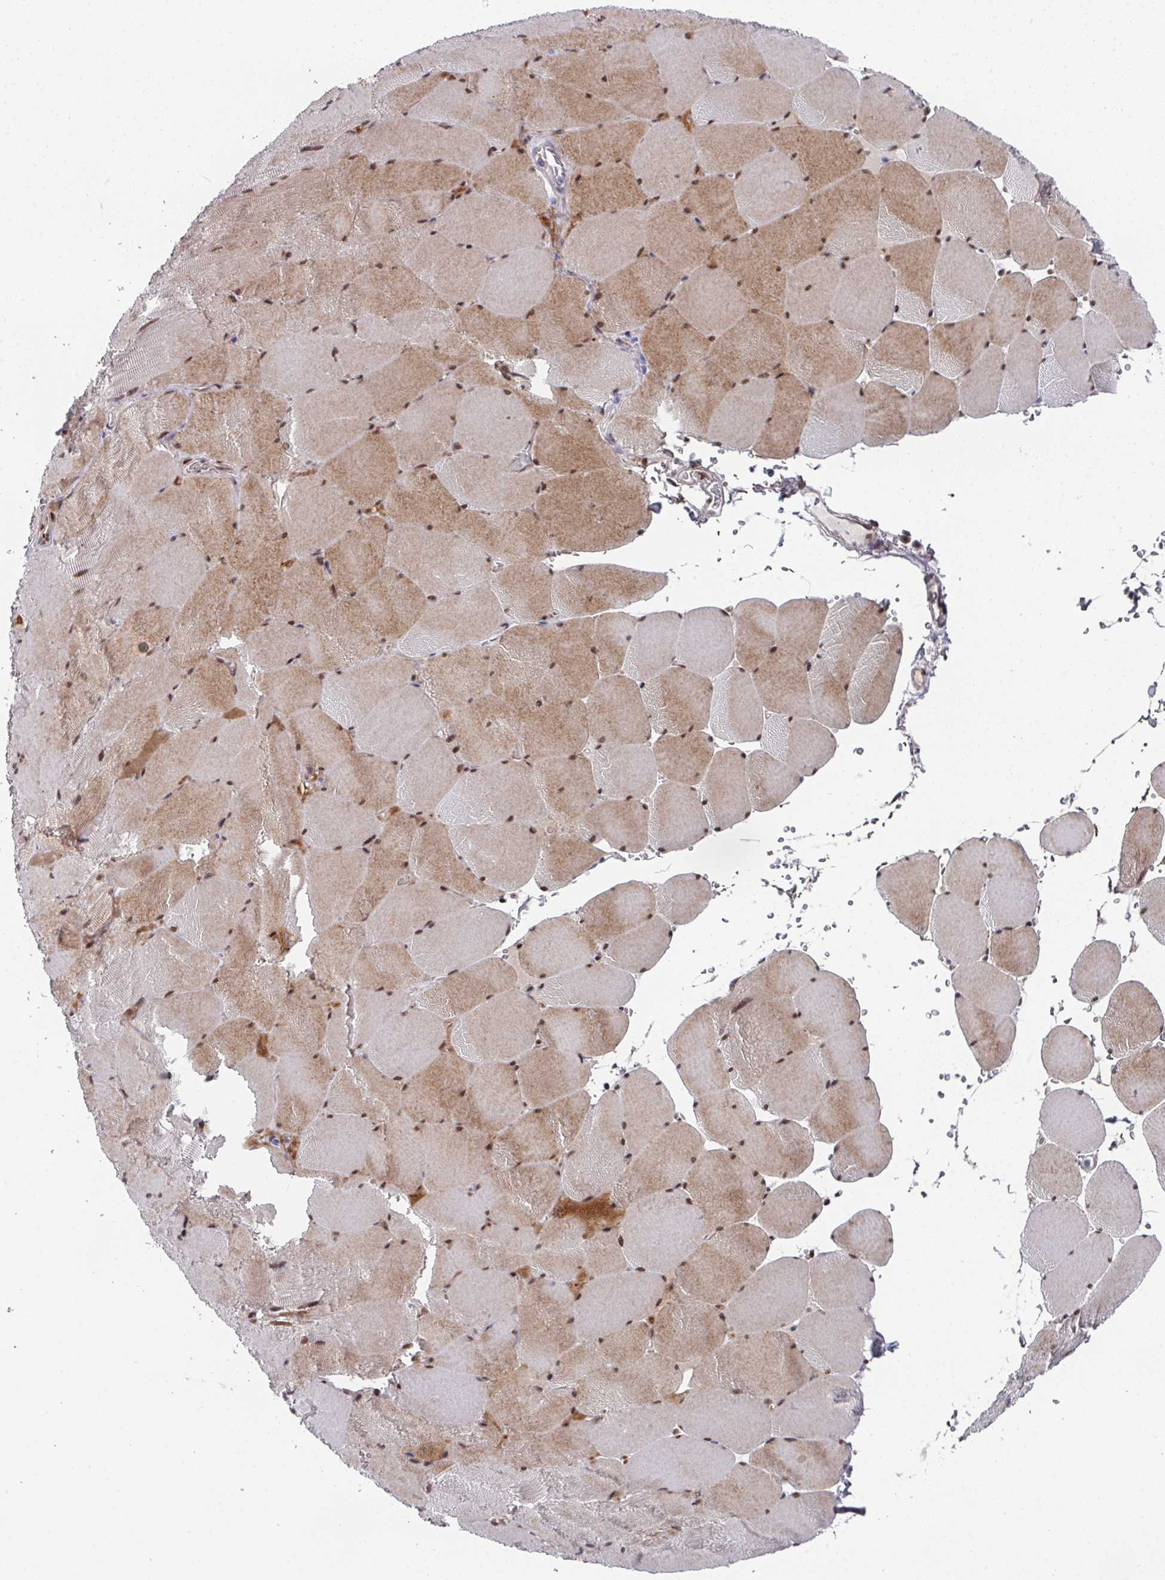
{"staining": {"intensity": "moderate", "quantity": ">75%", "location": "cytoplasmic/membranous,nuclear"}, "tissue": "skeletal muscle", "cell_type": "Myocytes", "image_type": "normal", "snomed": [{"axis": "morphology", "description": "Normal tissue, NOS"}, {"axis": "topography", "description": "Skeletal muscle"}, {"axis": "topography", "description": "Head-Neck"}], "caption": "A micrograph of human skeletal muscle stained for a protein reveals moderate cytoplasmic/membranous,nuclear brown staining in myocytes. (Stains: DAB (3,3'-diaminobenzidine) in brown, nuclei in blue, Microscopy: brightfield microscopy at high magnification).", "gene": "CBX7", "patient": {"sex": "male", "age": 66}}